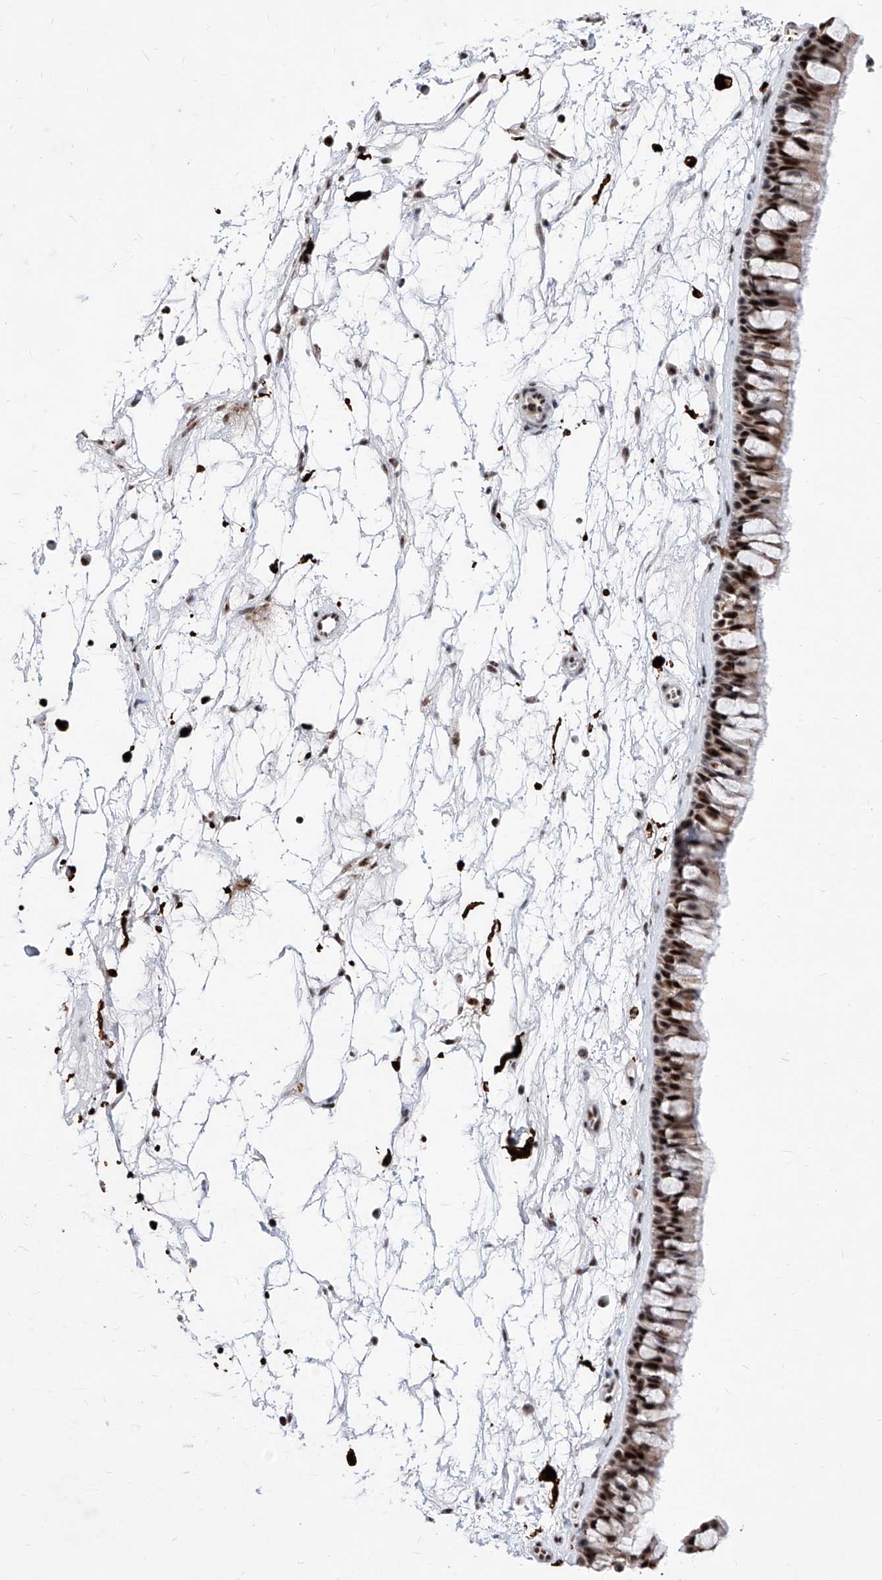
{"staining": {"intensity": "strong", "quantity": ">75%", "location": "nuclear"}, "tissue": "nasopharynx", "cell_type": "Respiratory epithelial cells", "image_type": "normal", "snomed": [{"axis": "morphology", "description": "Normal tissue, NOS"}, {"axis": "topography", "description": "Nasopharynx"}], "caption": "The histopathology image displays immunohistochemical staining of benign nasopharynx. There is strong nuclear expression is identified in about >75% of respiratory epithelial cells.", "gene": "PHF5A", "patient": {"sex": "male", "age": 64}}